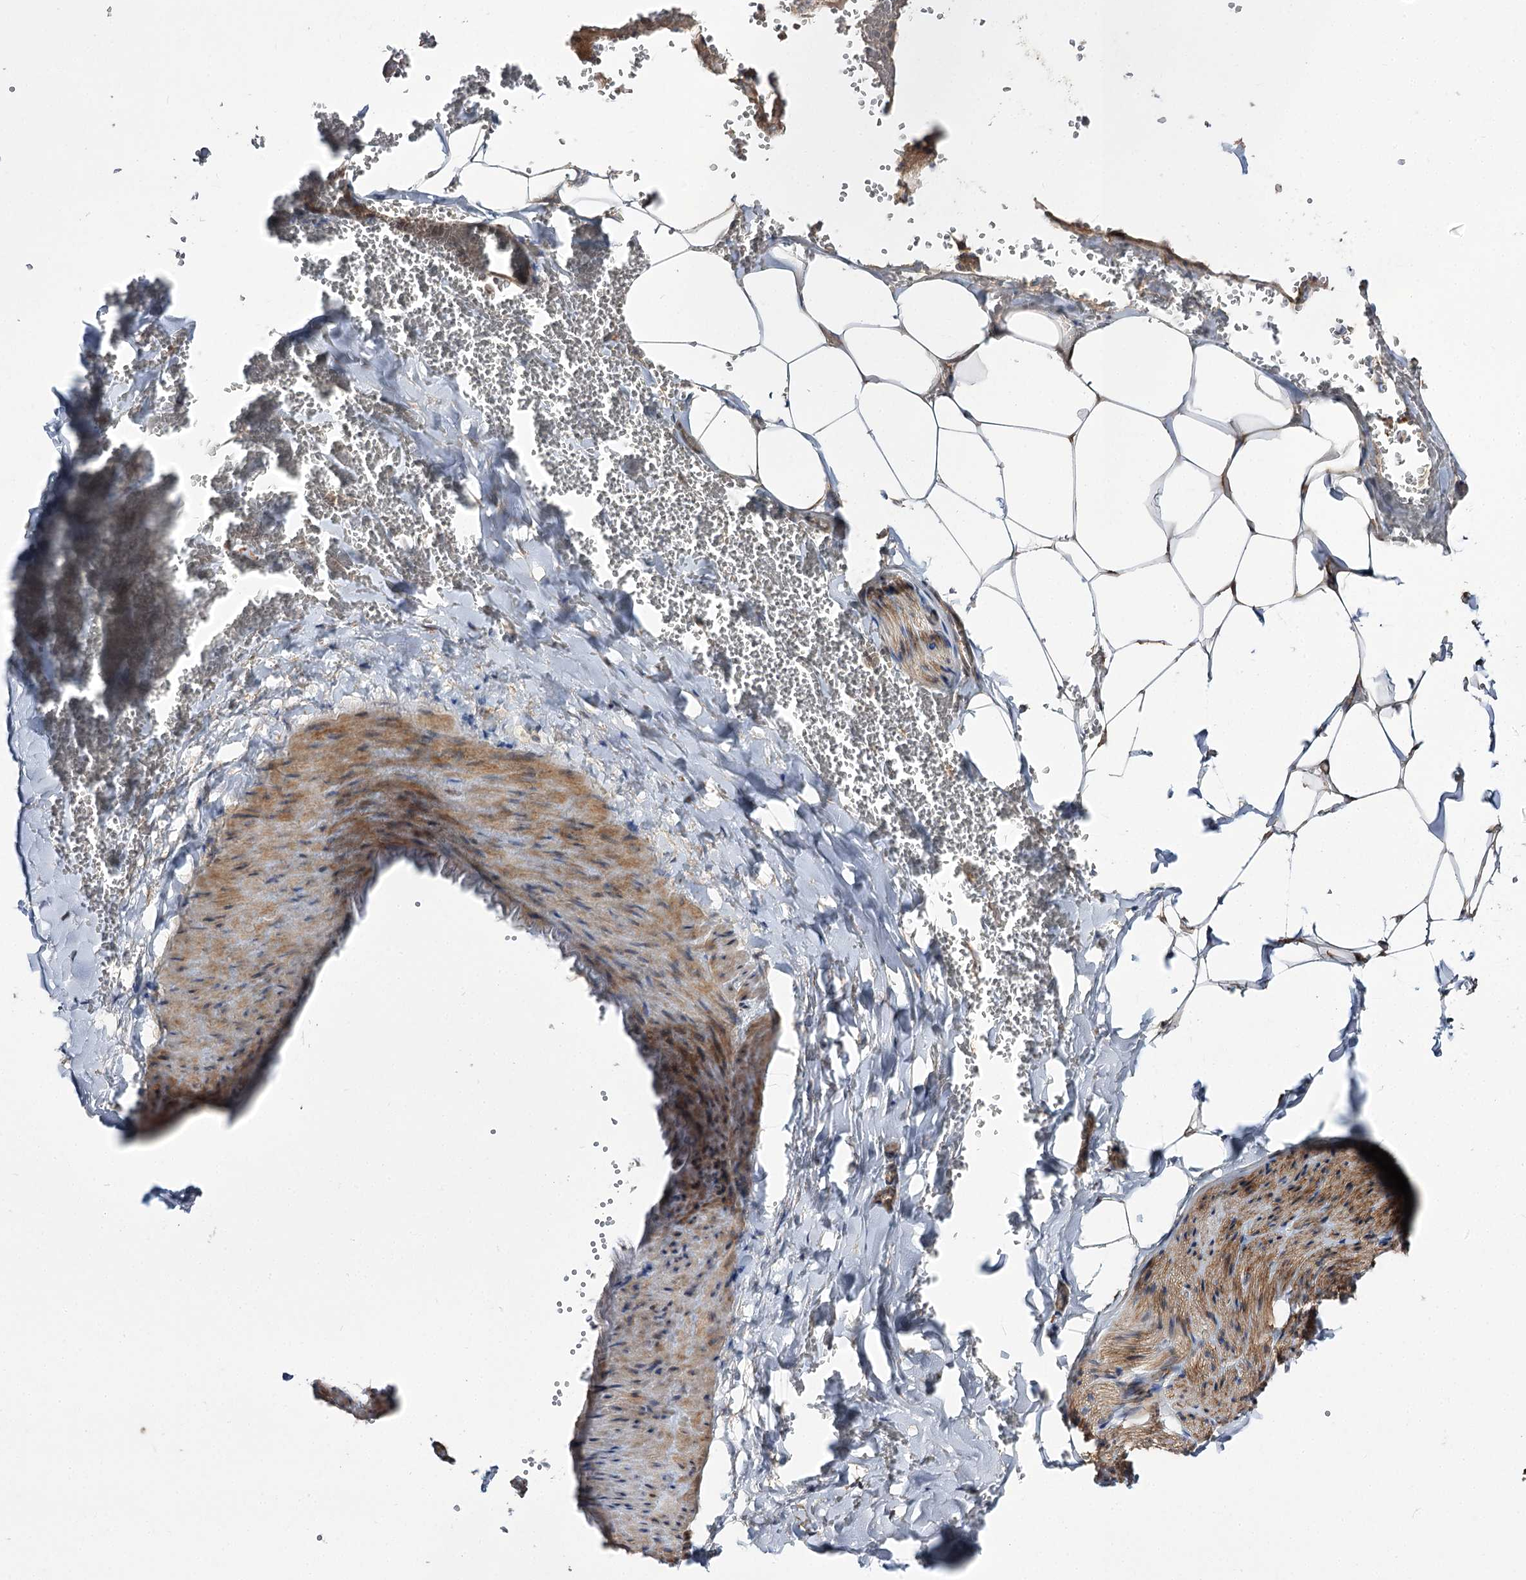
{"staining": {"intensity": "moderate", "quantity": "<25%", "location": "cytoplasmic/membranous"}, "tissue": "adipose tissue", "cell_type": "Adipocytes", "image_type": "normal", "snomed": [{"axis": "morphology", "description": "Normal tissue, NOS"}, {"axis": "topography", "description": "Gallbladder"}, {"axis": "topography", "description": "Peripheral nerve tissue"}], "caption": "DAB (3,3'-diaminobenzidine) immunohistochemical staining of unremarkable human adipose tissue shows moderate cytoplasmic/membranous protein staining in about <25% of adipocytes.", "gene": "C11orf80", "patient": {"sex": "male", "age": 38}}